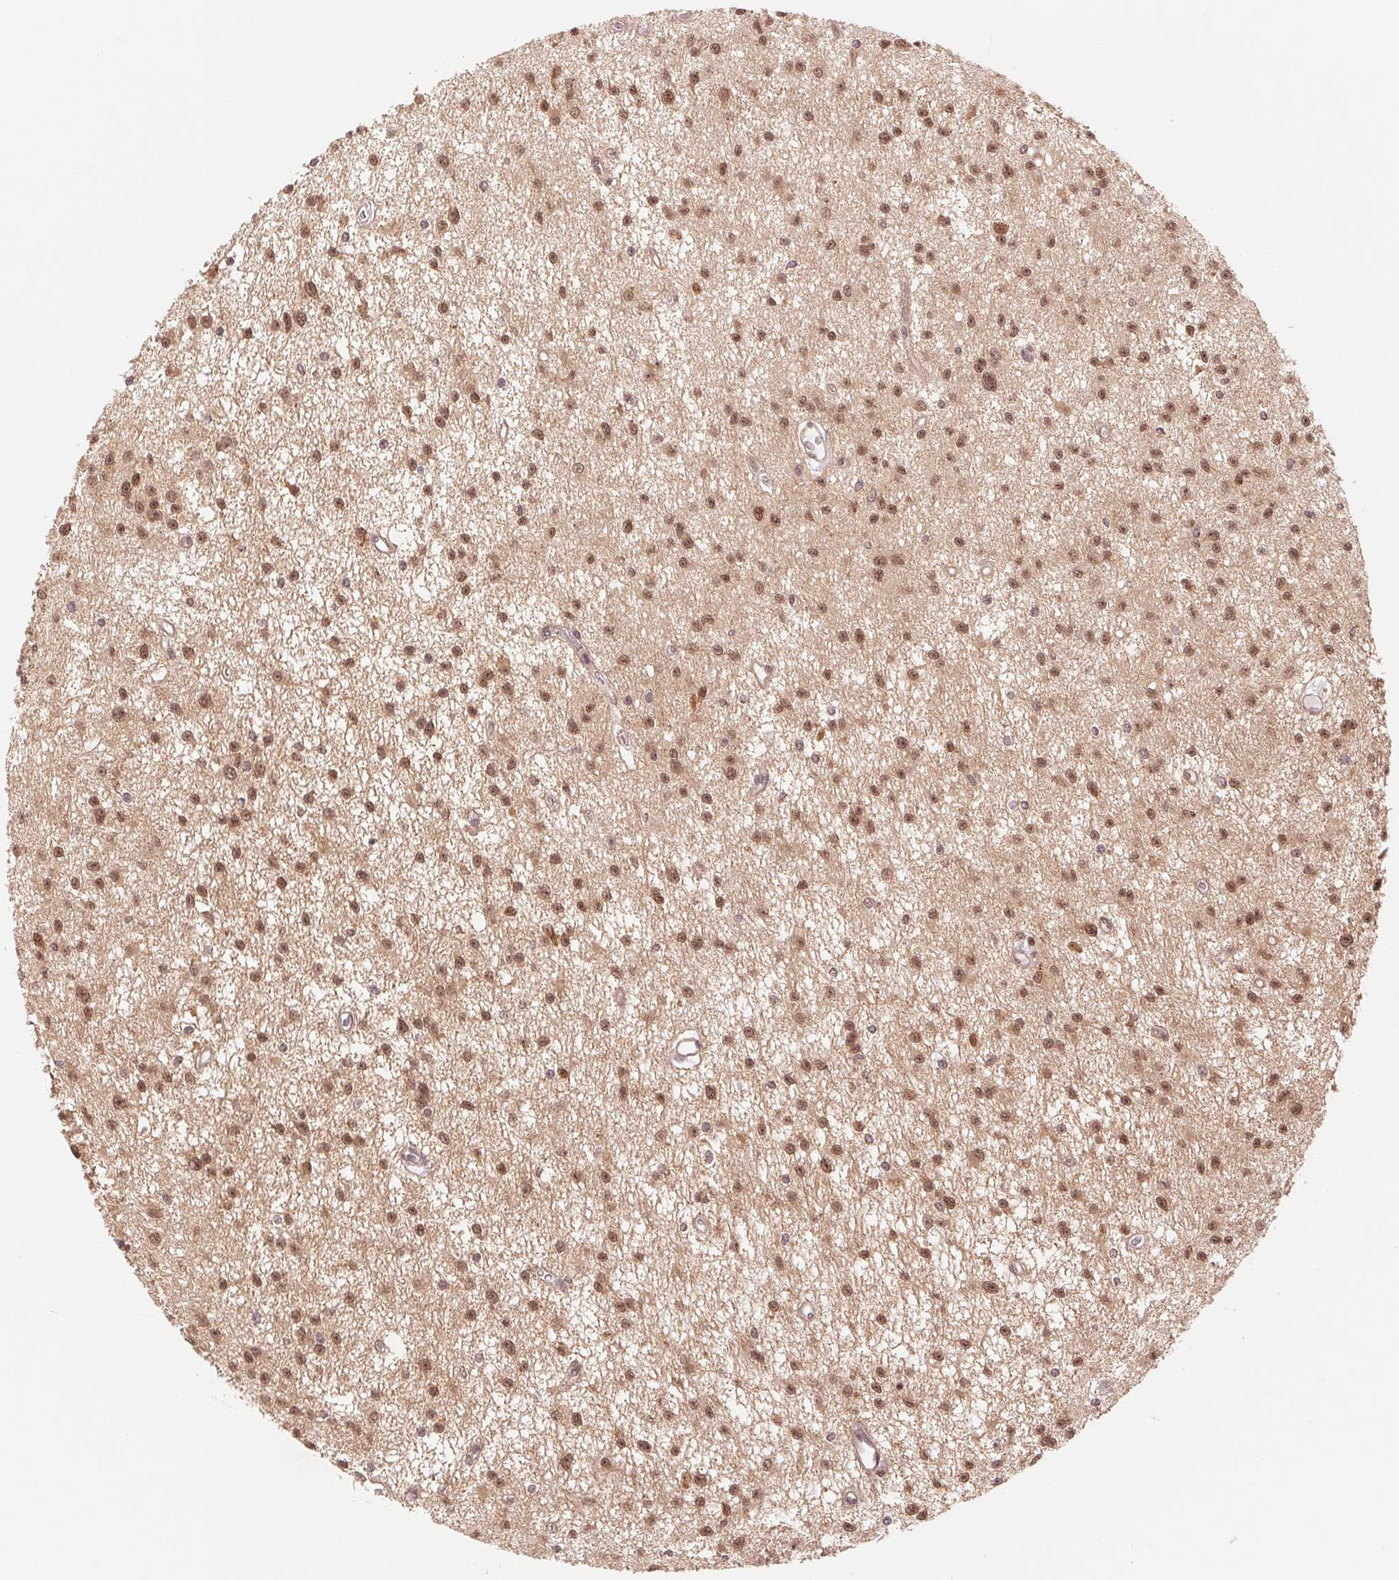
{"staining": {"intensity": "moderate", "quantity": ">75%", "location": "nuclear"}, "tissue": "glioma", "cell_type": "Tumor cells", "image_type": "cancer", "snomed": [{"axis": "morphology", "description": "Glioma, malignant, Low grade"}, {"axis": "topography", "description": "Brain"}], "caption": "Moderate nuclear expression is identified in about >75% of tumor cells in malignant glioma (low-grade). (Stains: DAB (3,3'-diaminobenzidine) in brown, nuclei in blue, Microscopy: brightfield microscopy at high magnification).", "gene": "ERI3", "patient": {"sex": "male", "age": 43}}